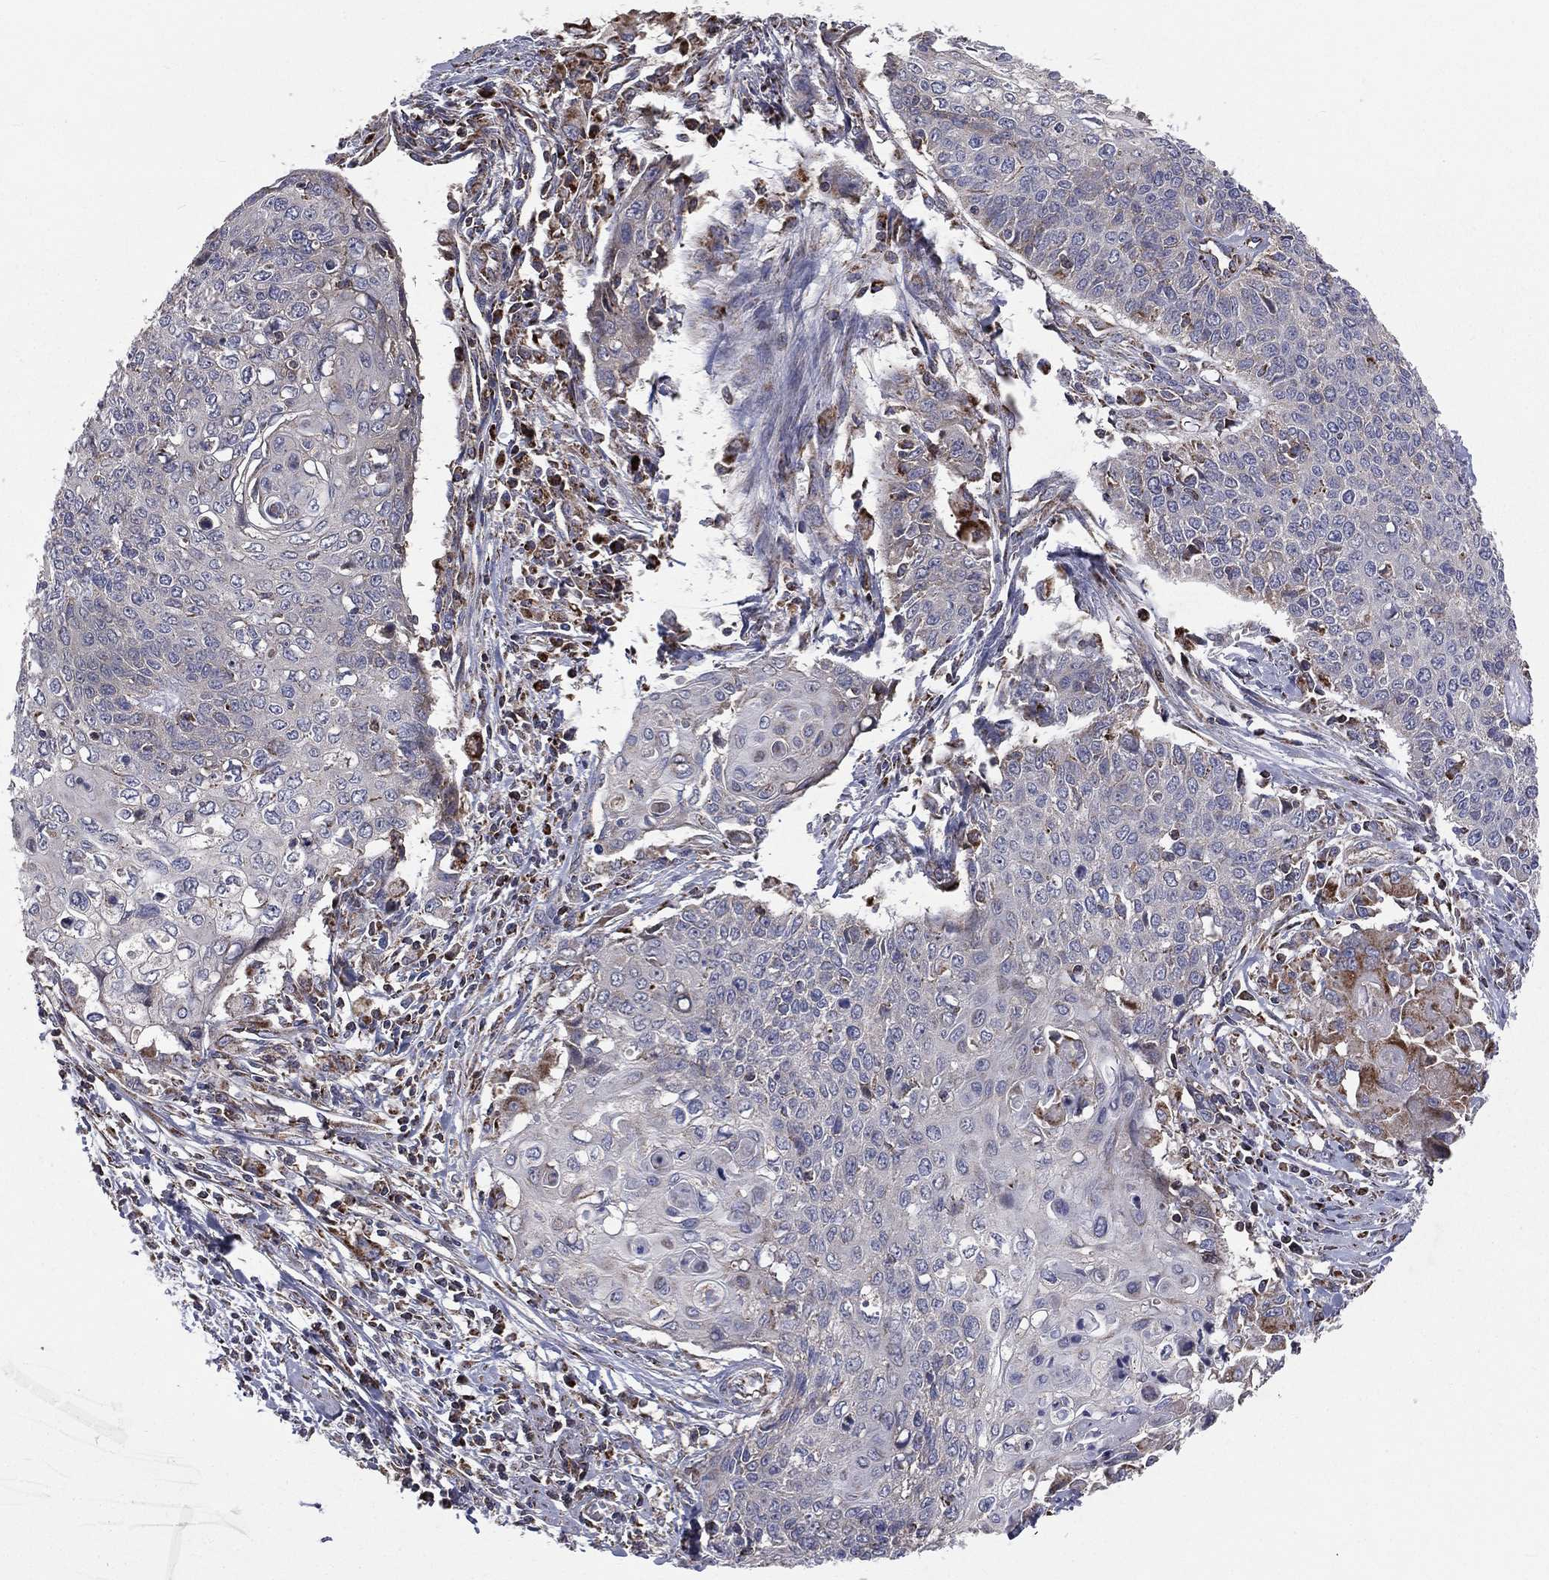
{"staining": {"intensity": "negative", "quantity": "none", "location": "none"}, "tissue": "cervical cancer", "cell_type": "Tumor cells", "image_type": "cancer", "snomed": [{"axis": "morphology", "description": "Squamous cell carcinoma, NOS"}, {"axis": "topography", "description": "Cervix"}], "caption": "The photomicrograph displays no staining of tumor cells in squamous cell carcinoma (cervical).", "gene": "GPD1", "patient": {"sex": "female", "age": 39}}